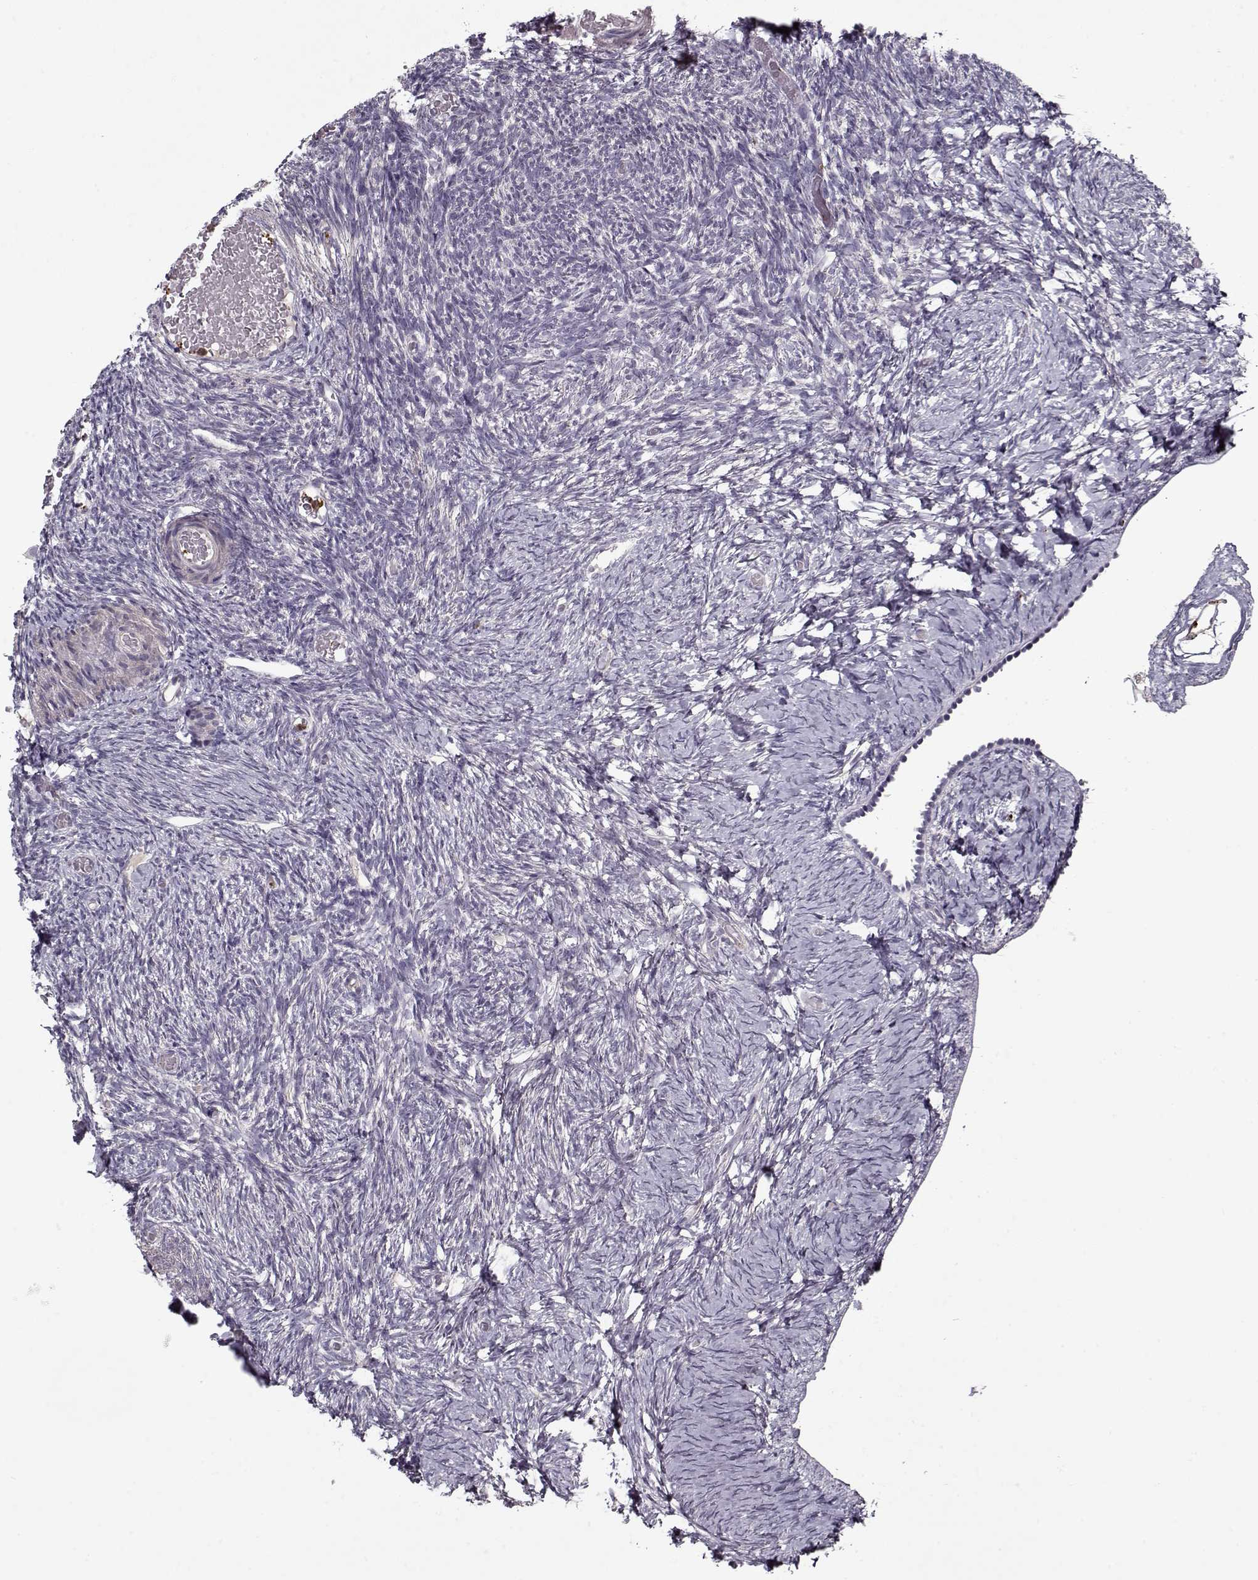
{"staining": {"intensity": "negative", "quantity": "none", "location": "none"}, "tissue": "ovary", "cell_type": "Follicle cells", "image_type": "normal", "snomed": [{"axis": "morphology", "description": "Normal tissue, NOS"}, {"axis": "topography", "description": "Ovary"}], "caption": "IHC photomicrograph of benign ovary: human ovary stained with DAB displays no significant protein staining in follicle cells. (DAB (3,3'-diaminobenzidine) immunohistochemistry, high magnification).", "gene": "UNC13D", "patient": {"sex": "female", "age": 39}}